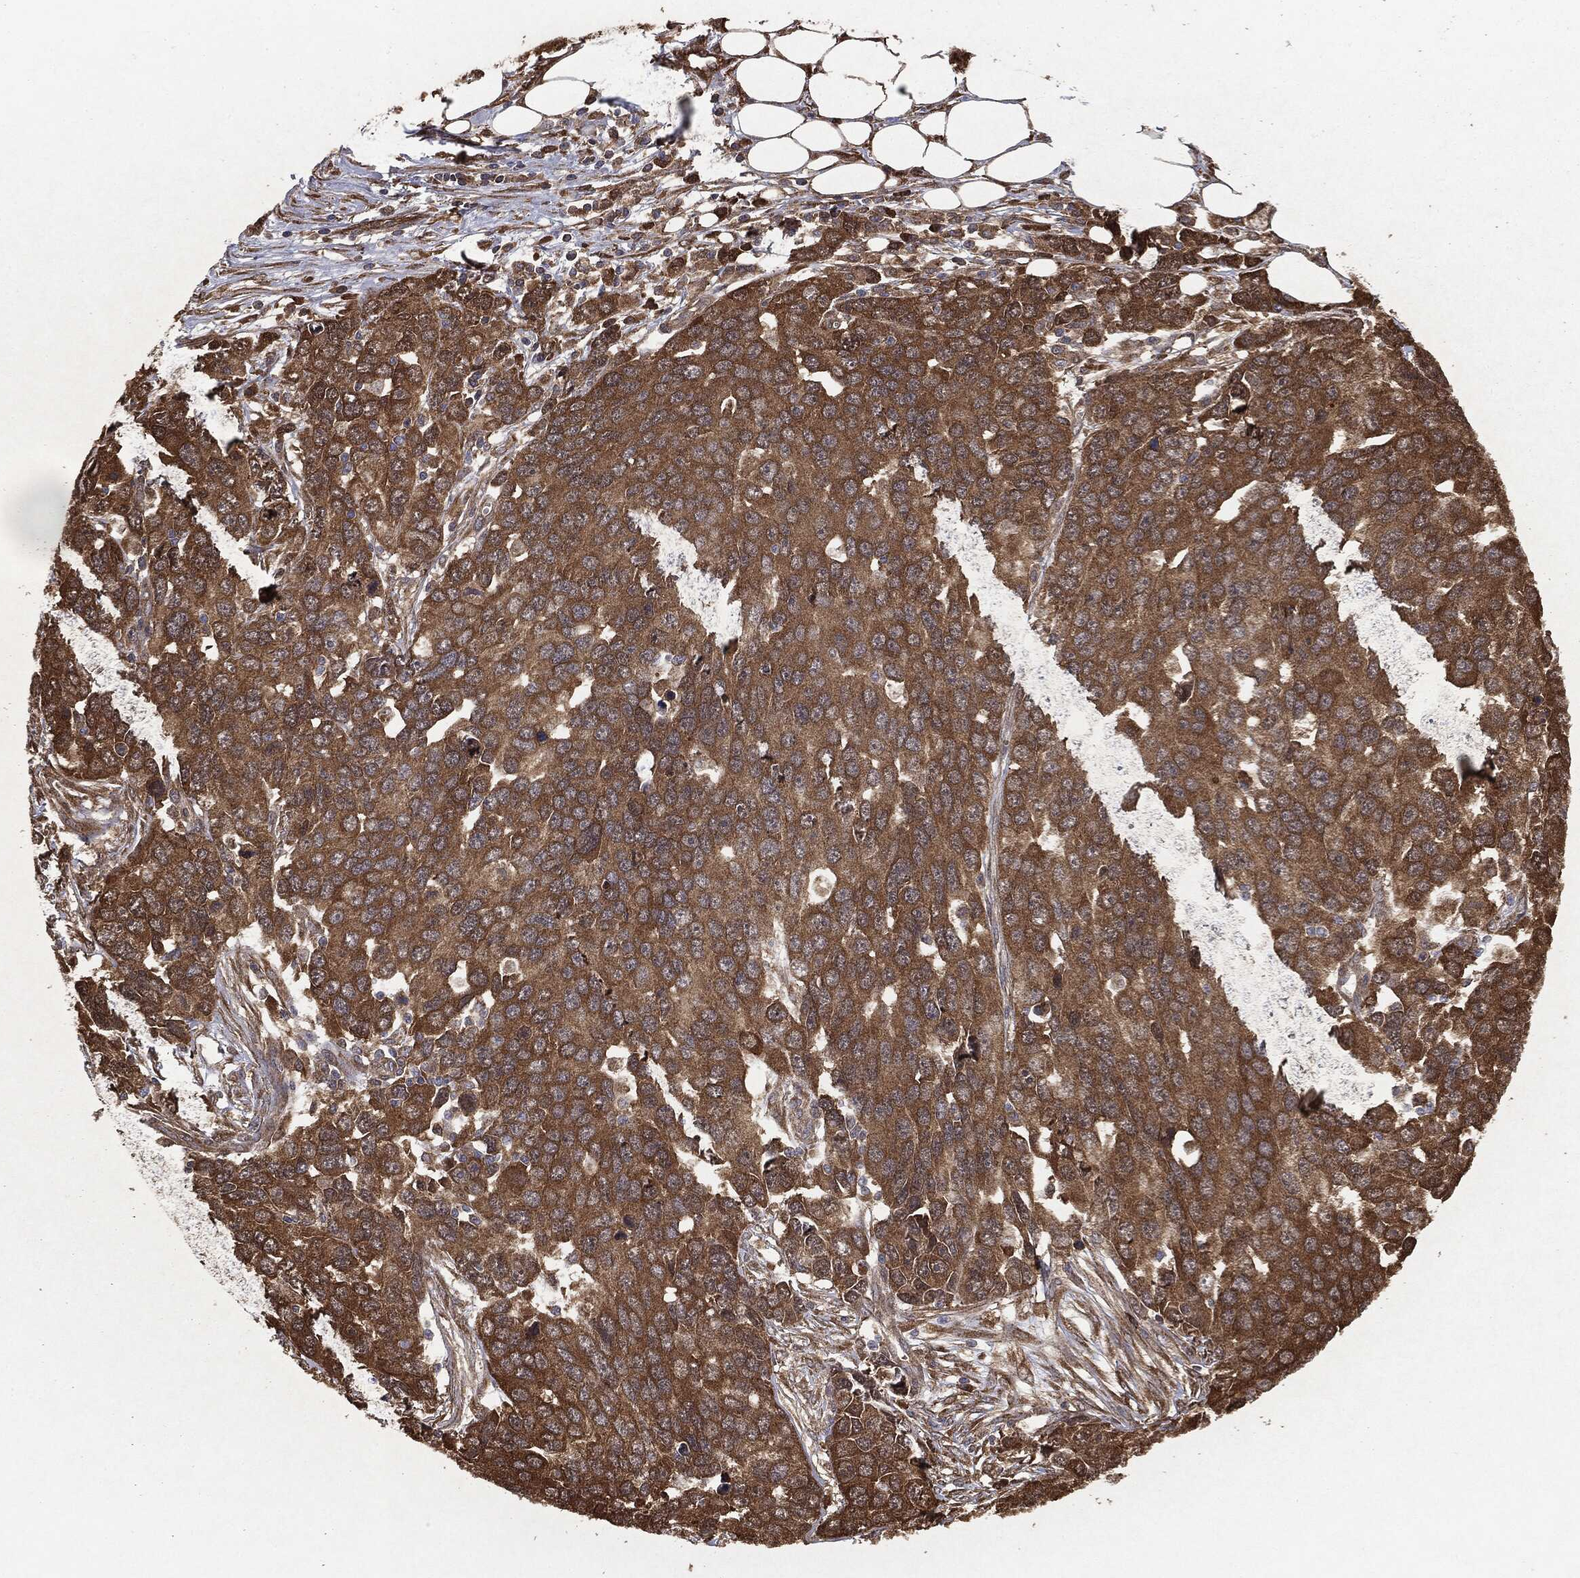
{"staining": {"intensity": "moderate", "quantity": ">75%", "location": "cytoplasmic/membranous"}, "tissue": "ovarian cancer", "cell_type": "Tumor cells", "image_type": "cancer", "snomed": [{"axis": "morphology", "description": "Cystadenocarcinoma, serous, NOS"}, {"axis": "topography", "description": "Ovary"}], "caption": "Moderate cytoplasmic/membranous positivity for a protein is seen in approximately >75% of tumor cells of serous cystadenocarcinoma (ovarian) using immunohistochemistry.", "gene": "NME1", "patient": {"sex": "female", "age": 76}}